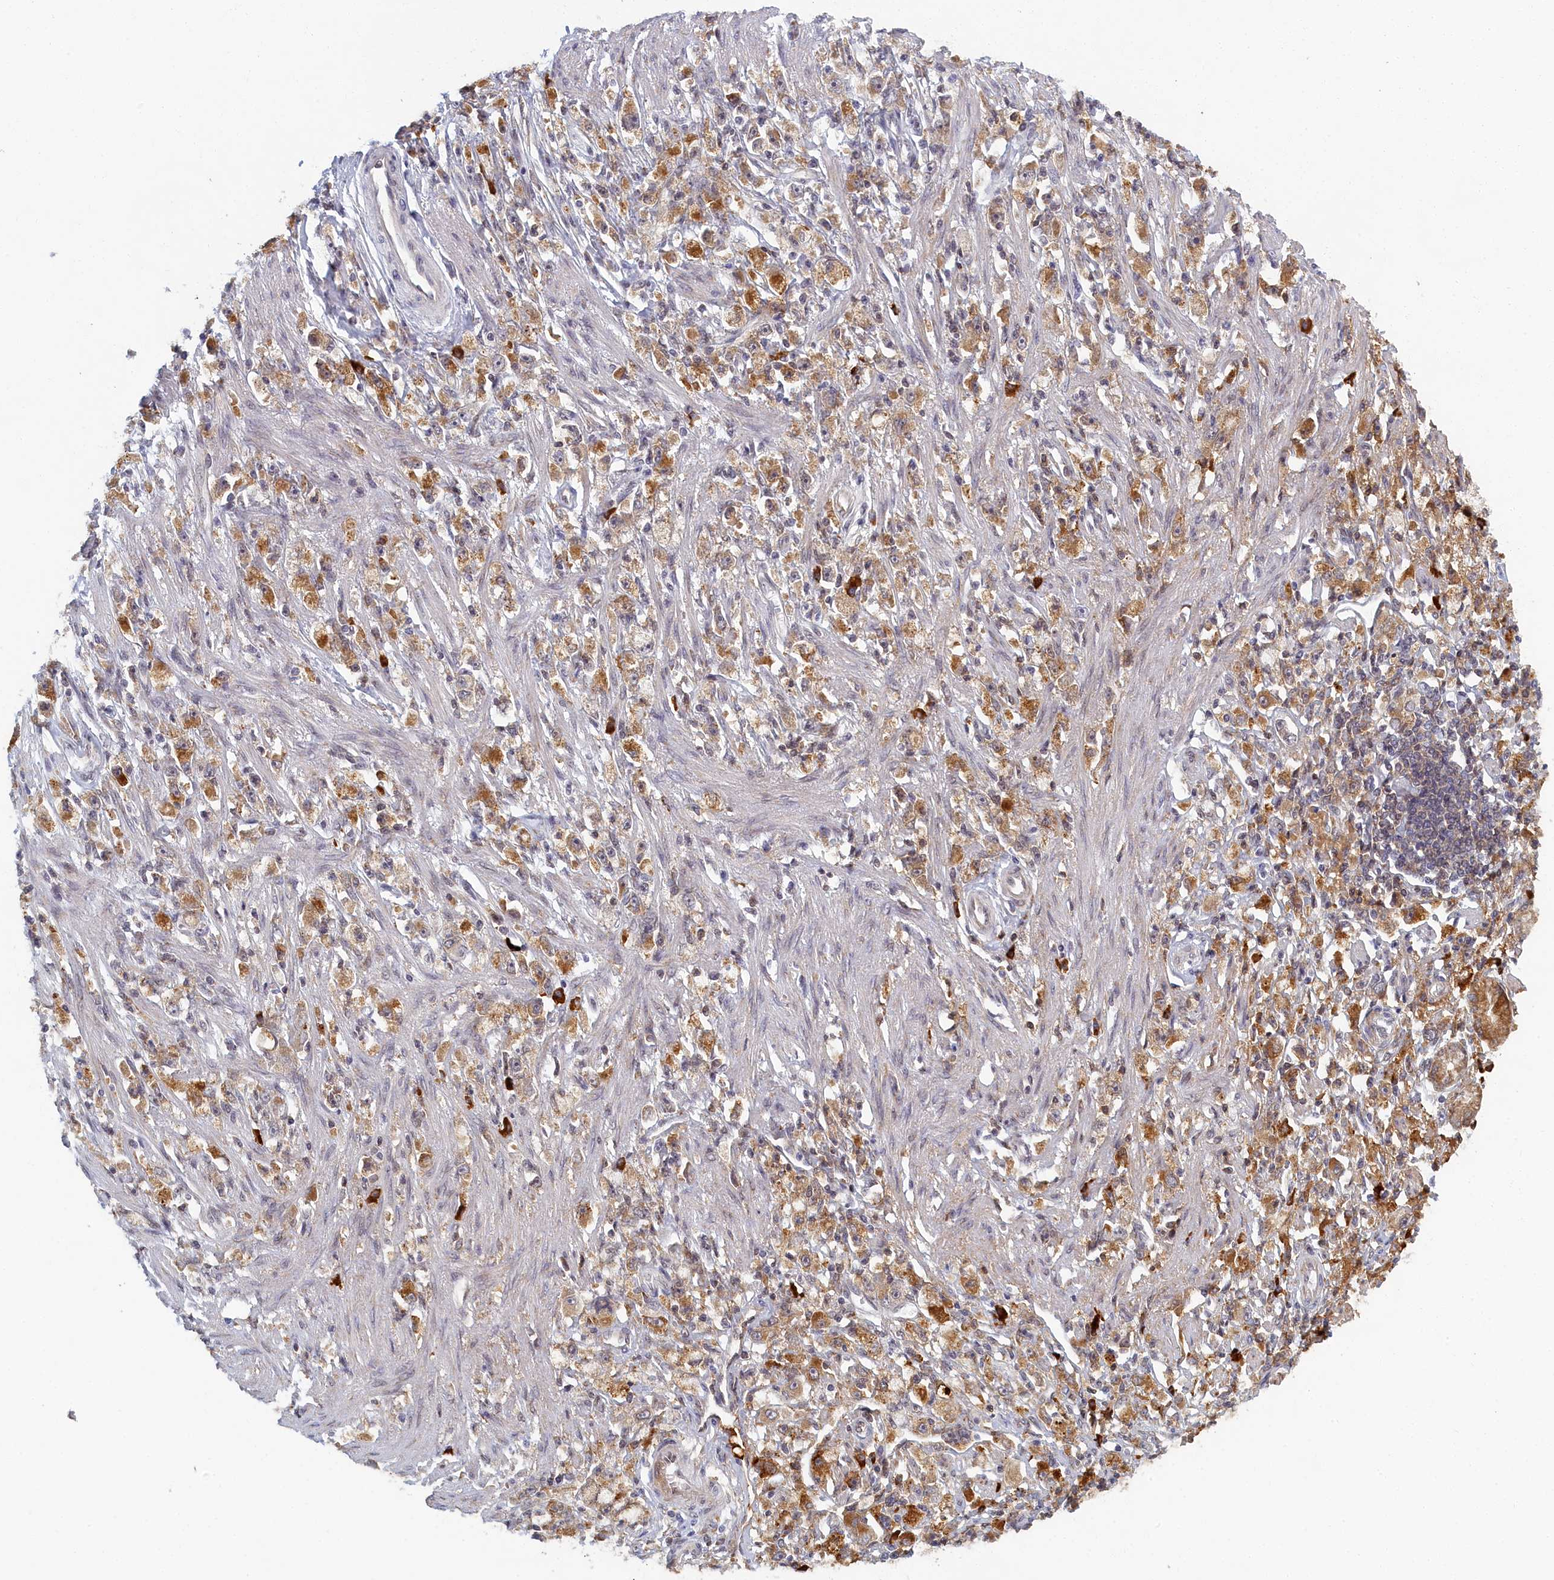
{"staining": {"intensity": "moderate", "quantity": "25%-75%", "location": "cytoplasmic/membranous"}, "tissue": "stomach cancer", "cell_type": "Tumor cells", "image_type": "cancer", "snomed": [{"axis": "morphology", "description": "Adenocarcinoma, NOS"}, {"axis": "topography", "description": "Stomach"}], "caption": "IHC micrograph of neoplastic tissue: stomach cancer stained using immunohistochemistry demonstrates medium levels of moderate protein expression localized specifically in the cytoplasmic/membranous of tumor cells, appearing as a cytoplasmic/membranous brown color.", "gene": "DNAJC17", "patient": {"sex": "female", "age": 59}}